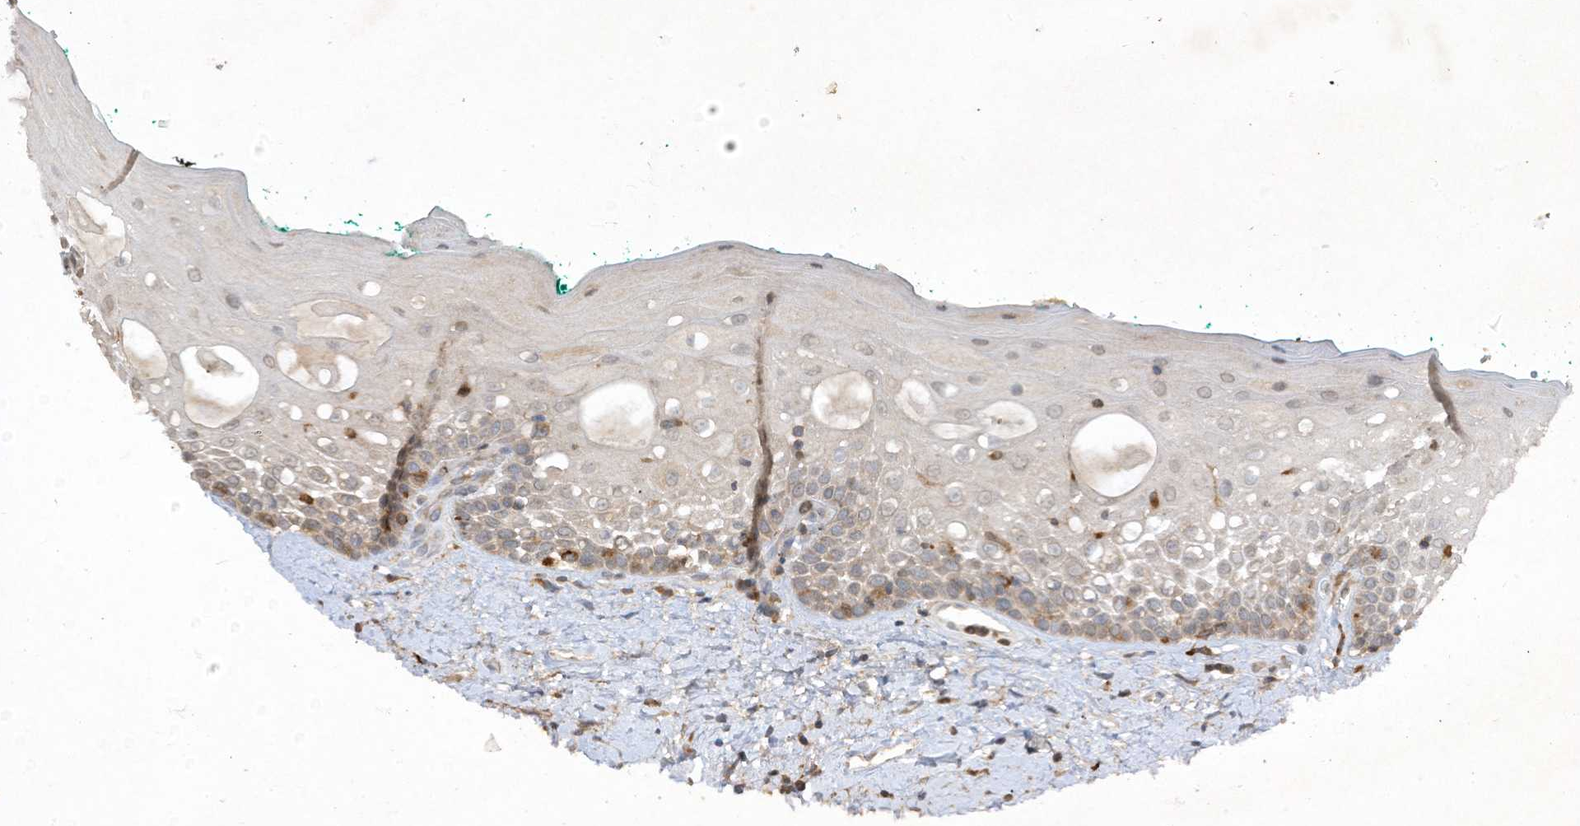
{"staining": {"intensity": "moderate", "quantity": "25%-75%", "location": "cytoplasmic/membranous"}, "tissue": "oral mucosa", "cell_type": "Squamous epithelial cells", "image_type": "normal", "snomed": [{"axis": "morphology", "description": "Normal tissue, NOS"}, {"axis": "topography", "description": "Oral tissue"}], "caption": "Protein staining of benign oral mucosa shows moderate cytoplasmic/membranous staining in about 25%-75% of squamous epithelial cells.", "gene": "LDAH", "patient": {"sex": "female", "age": 70}}